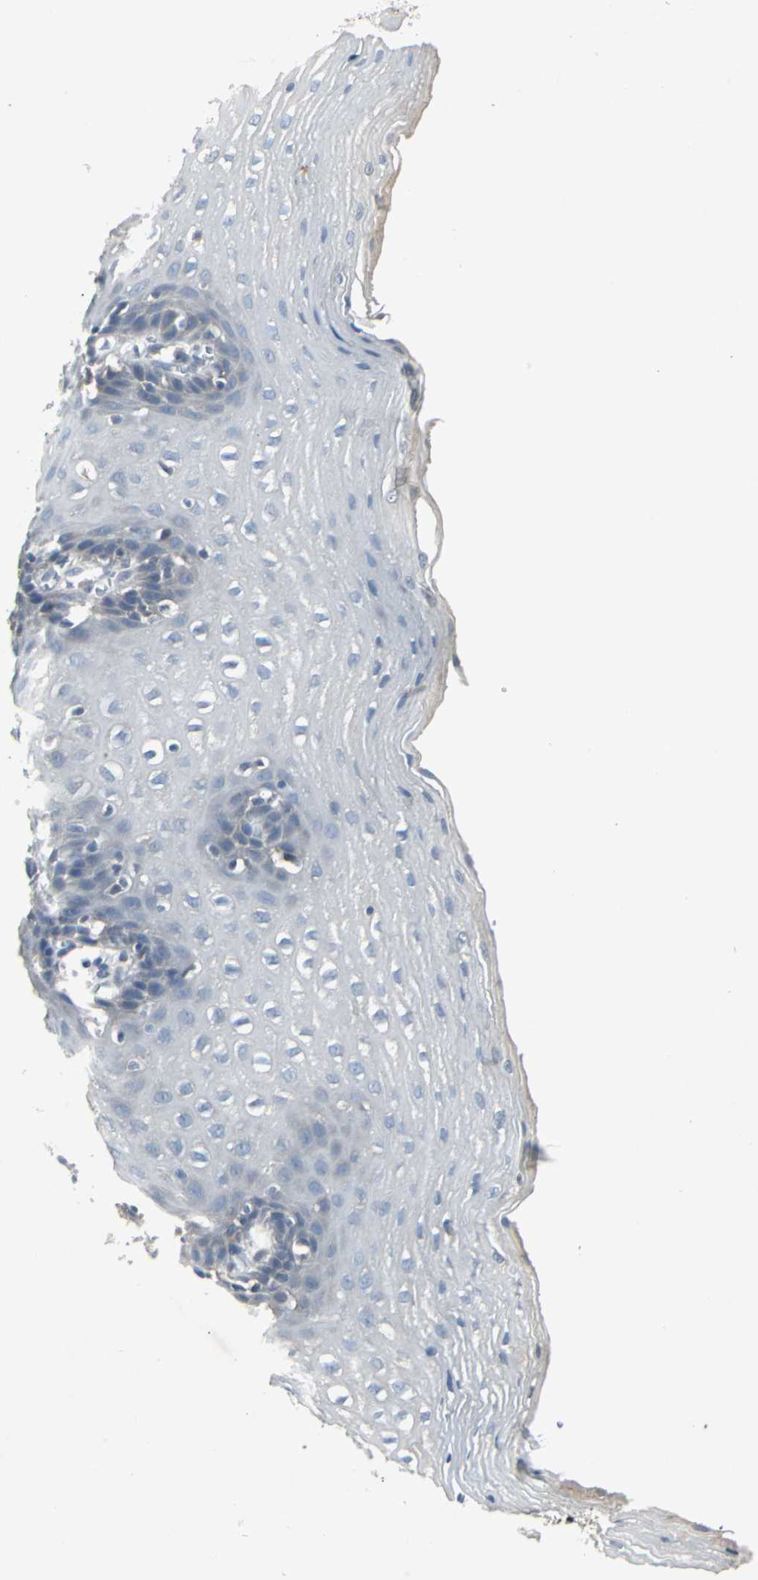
{"staining": {"intensity": "negative", "quantity": "none", "location": "none"}, "tissue": "esophagus", "cell_type": "Squamous epithelial cells", "image_type": "normal", "snomed": [{"axis": "morphology", "description": "Normal tissue, NOS"}, {"axis": "topography", "description": "Esophagus"}], "caption": "Squamous epithelial cells are negative for brown protein staining in normal esophagus.", "gene": "SLC2A13", "patient": {"sex": "male", "age": 48}}